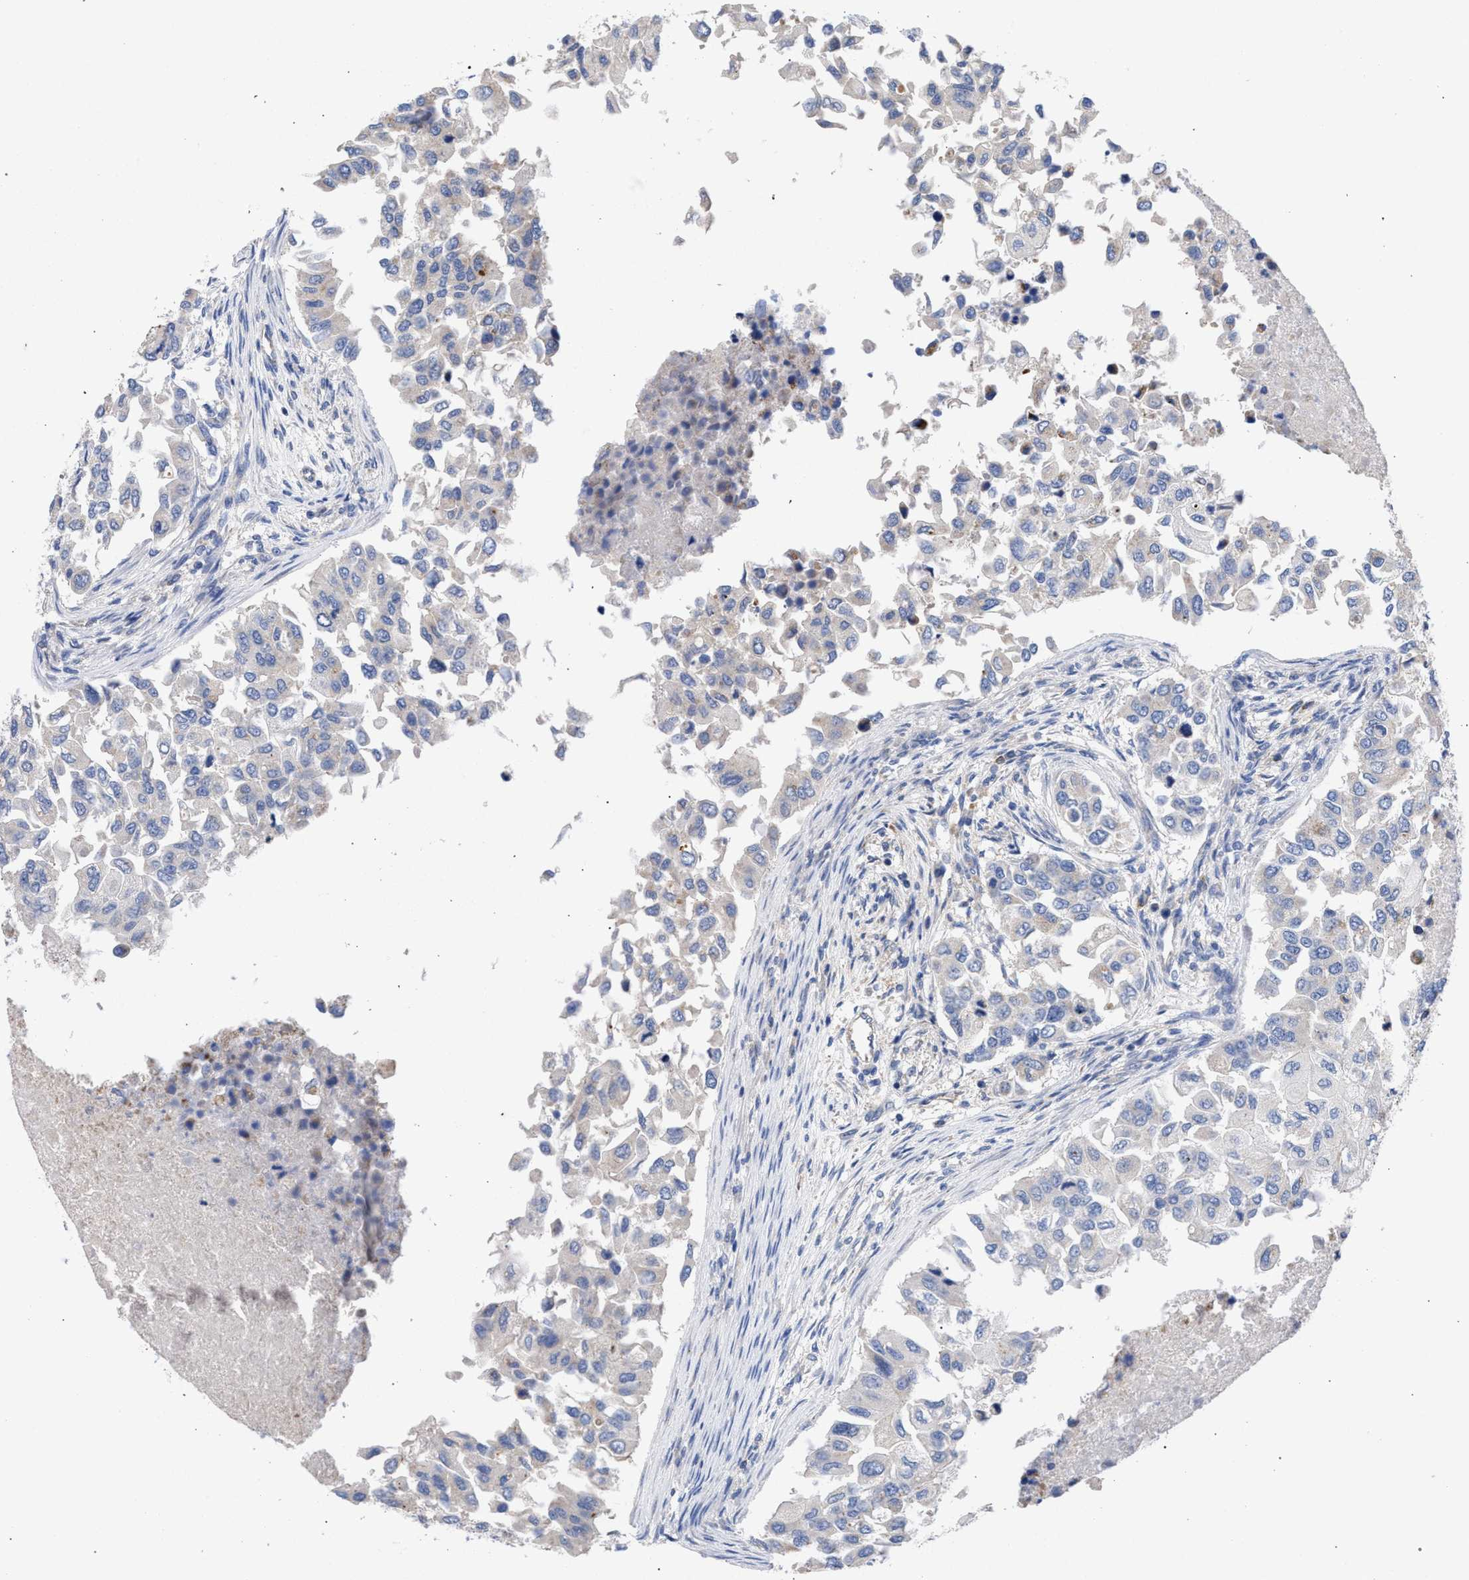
{"staining": {"intensity": "negative", "quantity": "none", "location": "none"}, "tissue": "breast cancer", "cell_type": "Tumor cells", "image_type": "cancer", "snomed": [{"axis": "morphology", "description": "Normal tissue, NOS"}, {"axis": "morphology", "description": "Duct carcinoma"}, {"axis": "topography", "description": "Breast"}], "caption": "Immunohistochemistry (IHC) of human infiltrating ductal carcinoma (breast) demonstrates no positivity in tumor cells. (DAB IHC with hematoxylin counter stain).", "gene": "GMPR", "patient": {"sex": "female", "age": 49}}